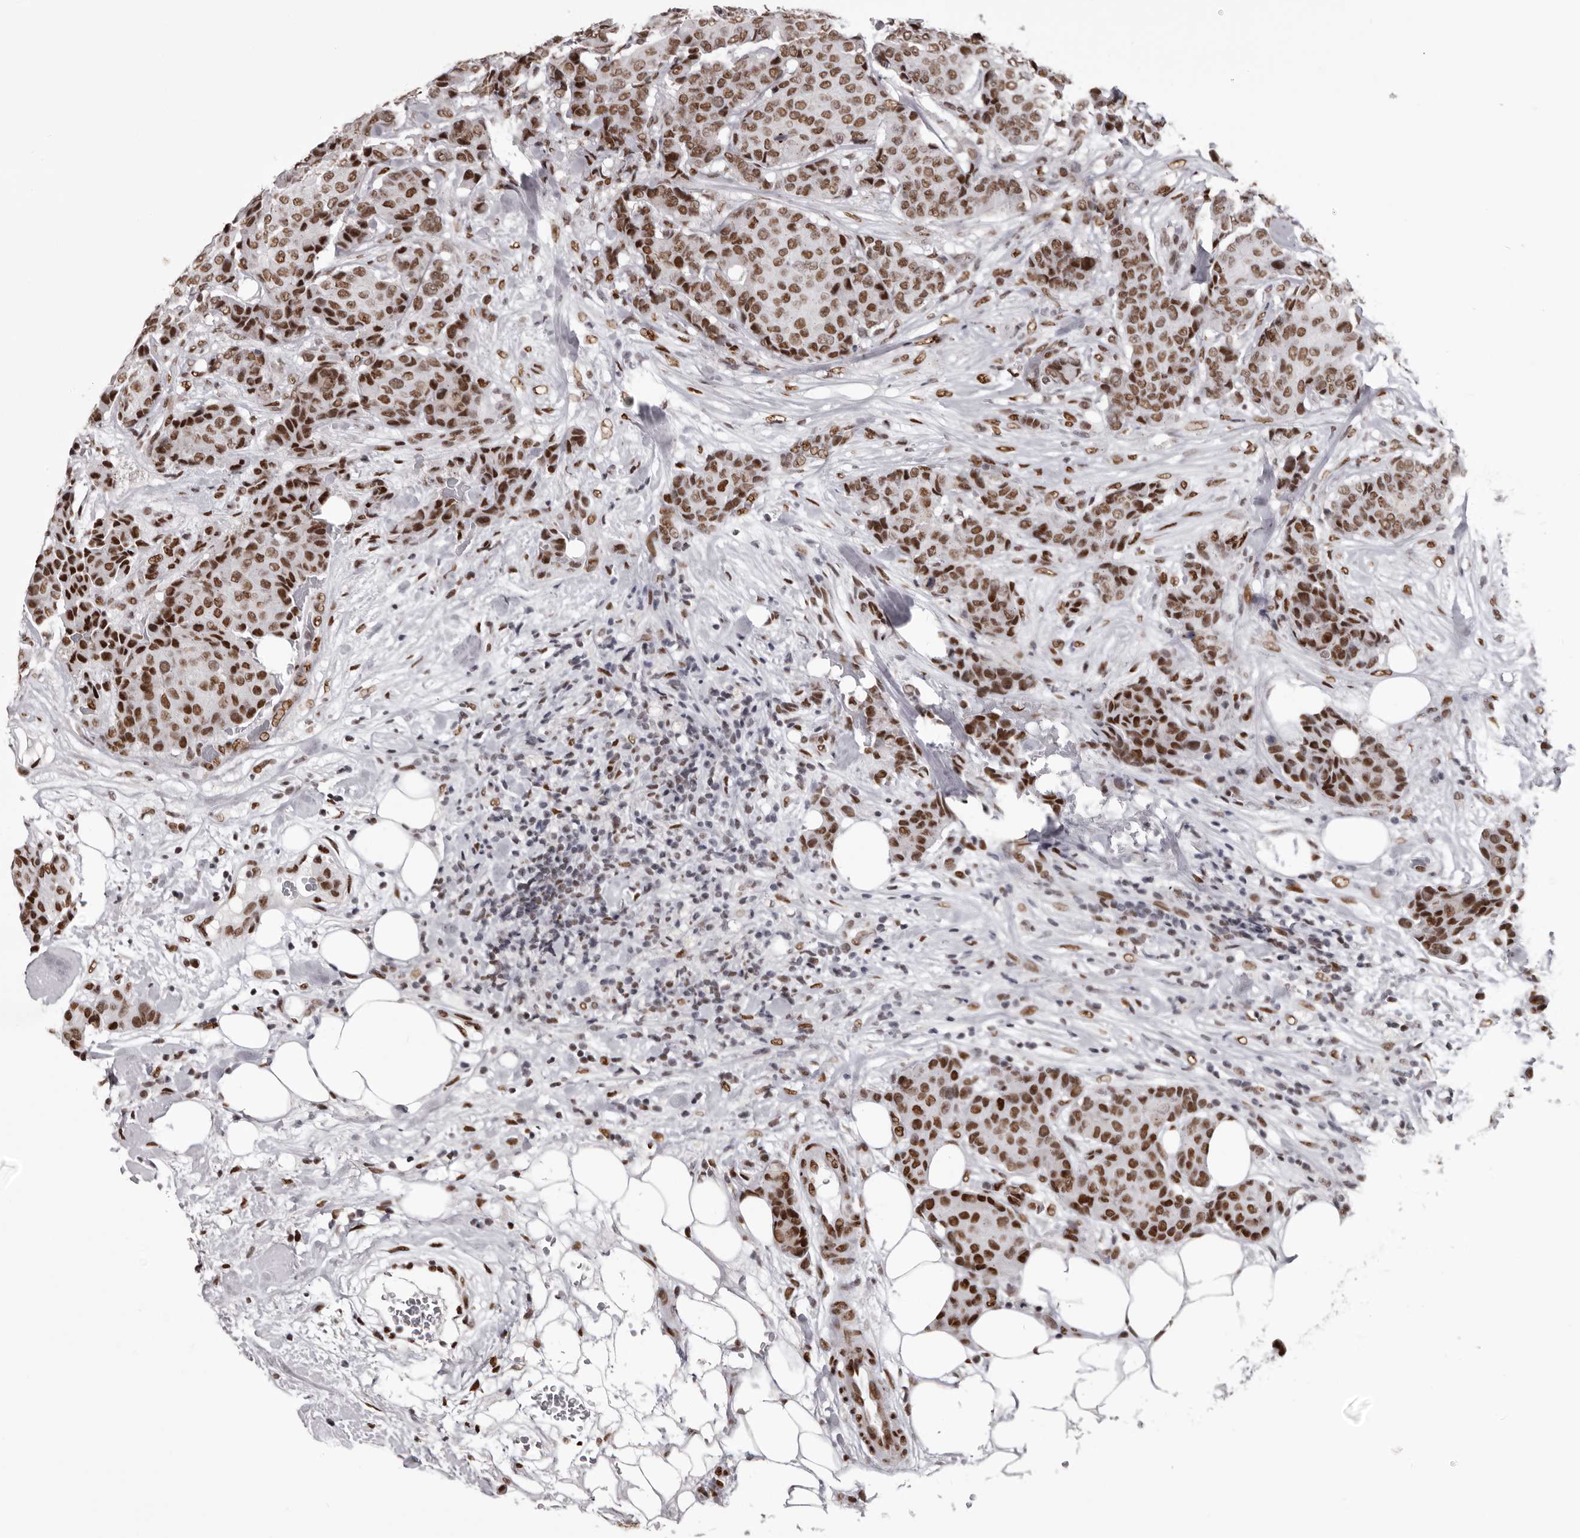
{"staining": {"intensity": "moderate", "quantity": ">75%", "location": "nuclear"}, "tissue": "breast cancer", "cell_type": "Tumor cells", "image_type": "cancer", "snomed": [{"axis": "morphology", "description": "Duct carcinoma"}, {"axis": "topography", "description": "Breast"}], "caption": "This histopathology image exhibits immunohistochemistry staining of human invasive ductal carcinoma (breast), with medium moderate nuclear expression in approximately >75% of tumor cells.", "gene": "NUMA1", "patient": {"sex": "female", "age": 75}}